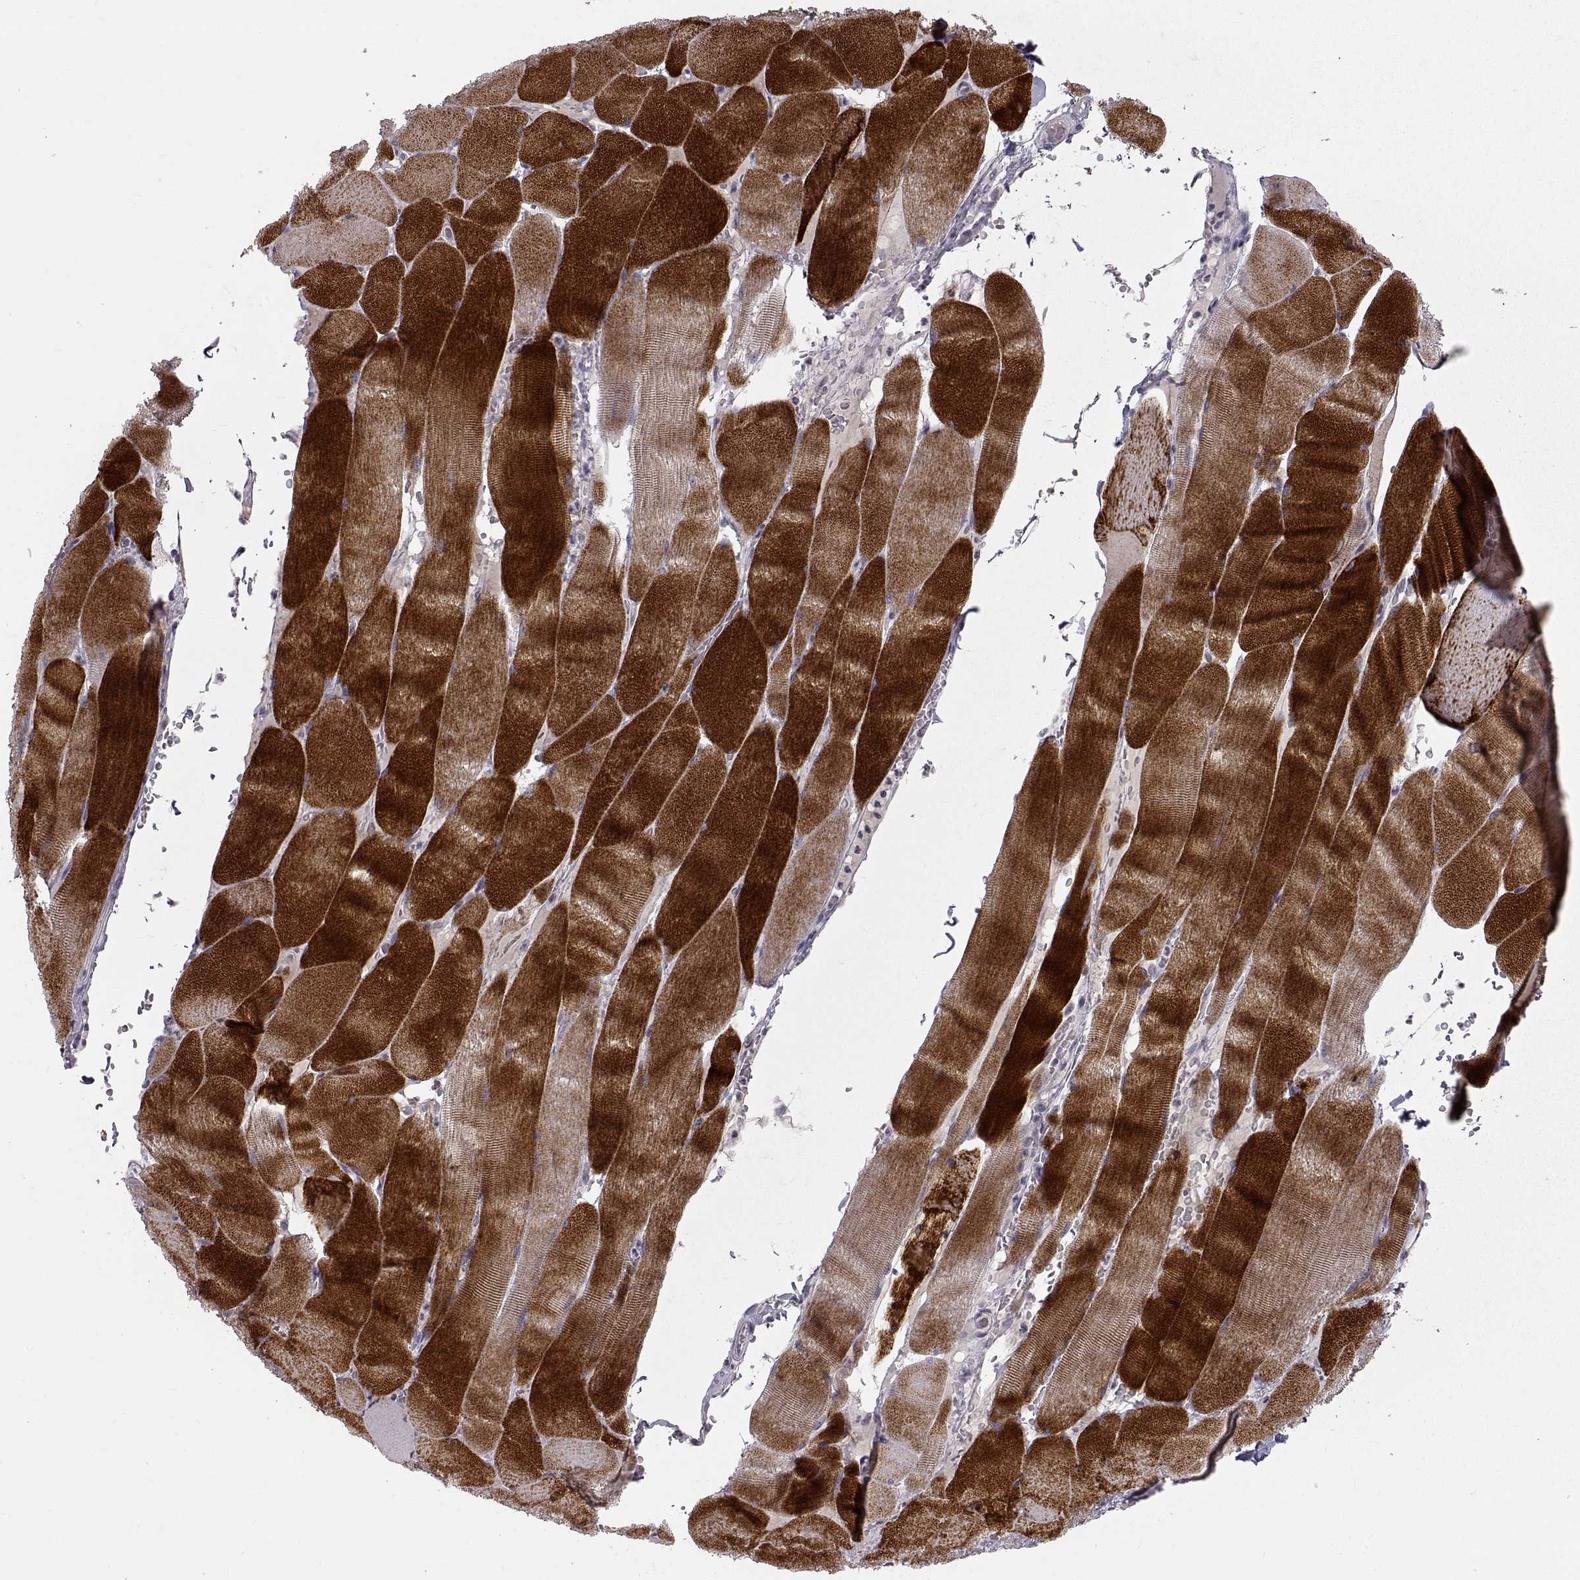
{"staining": {"intensity": "strong", "quantity": "25%-75%", "location": "cytoplasmic/membranous"}, "tissue": "skeletal muscle", "cell_type": "Myocytes", "image_type": "normal", "snomed": [{"axis": "morphology", "description": "Normal tissue, NOS"}, {"axis": "topography", "description": "Skeletal muscle"}], "caption": "Myocytes display high levels of strong cytoplasmic/membranous expression in approximately 25%-75% of cells in normal skeletal muscle.", "gene": "CDH2", "patient": {"sex": "male", "age": 56}}